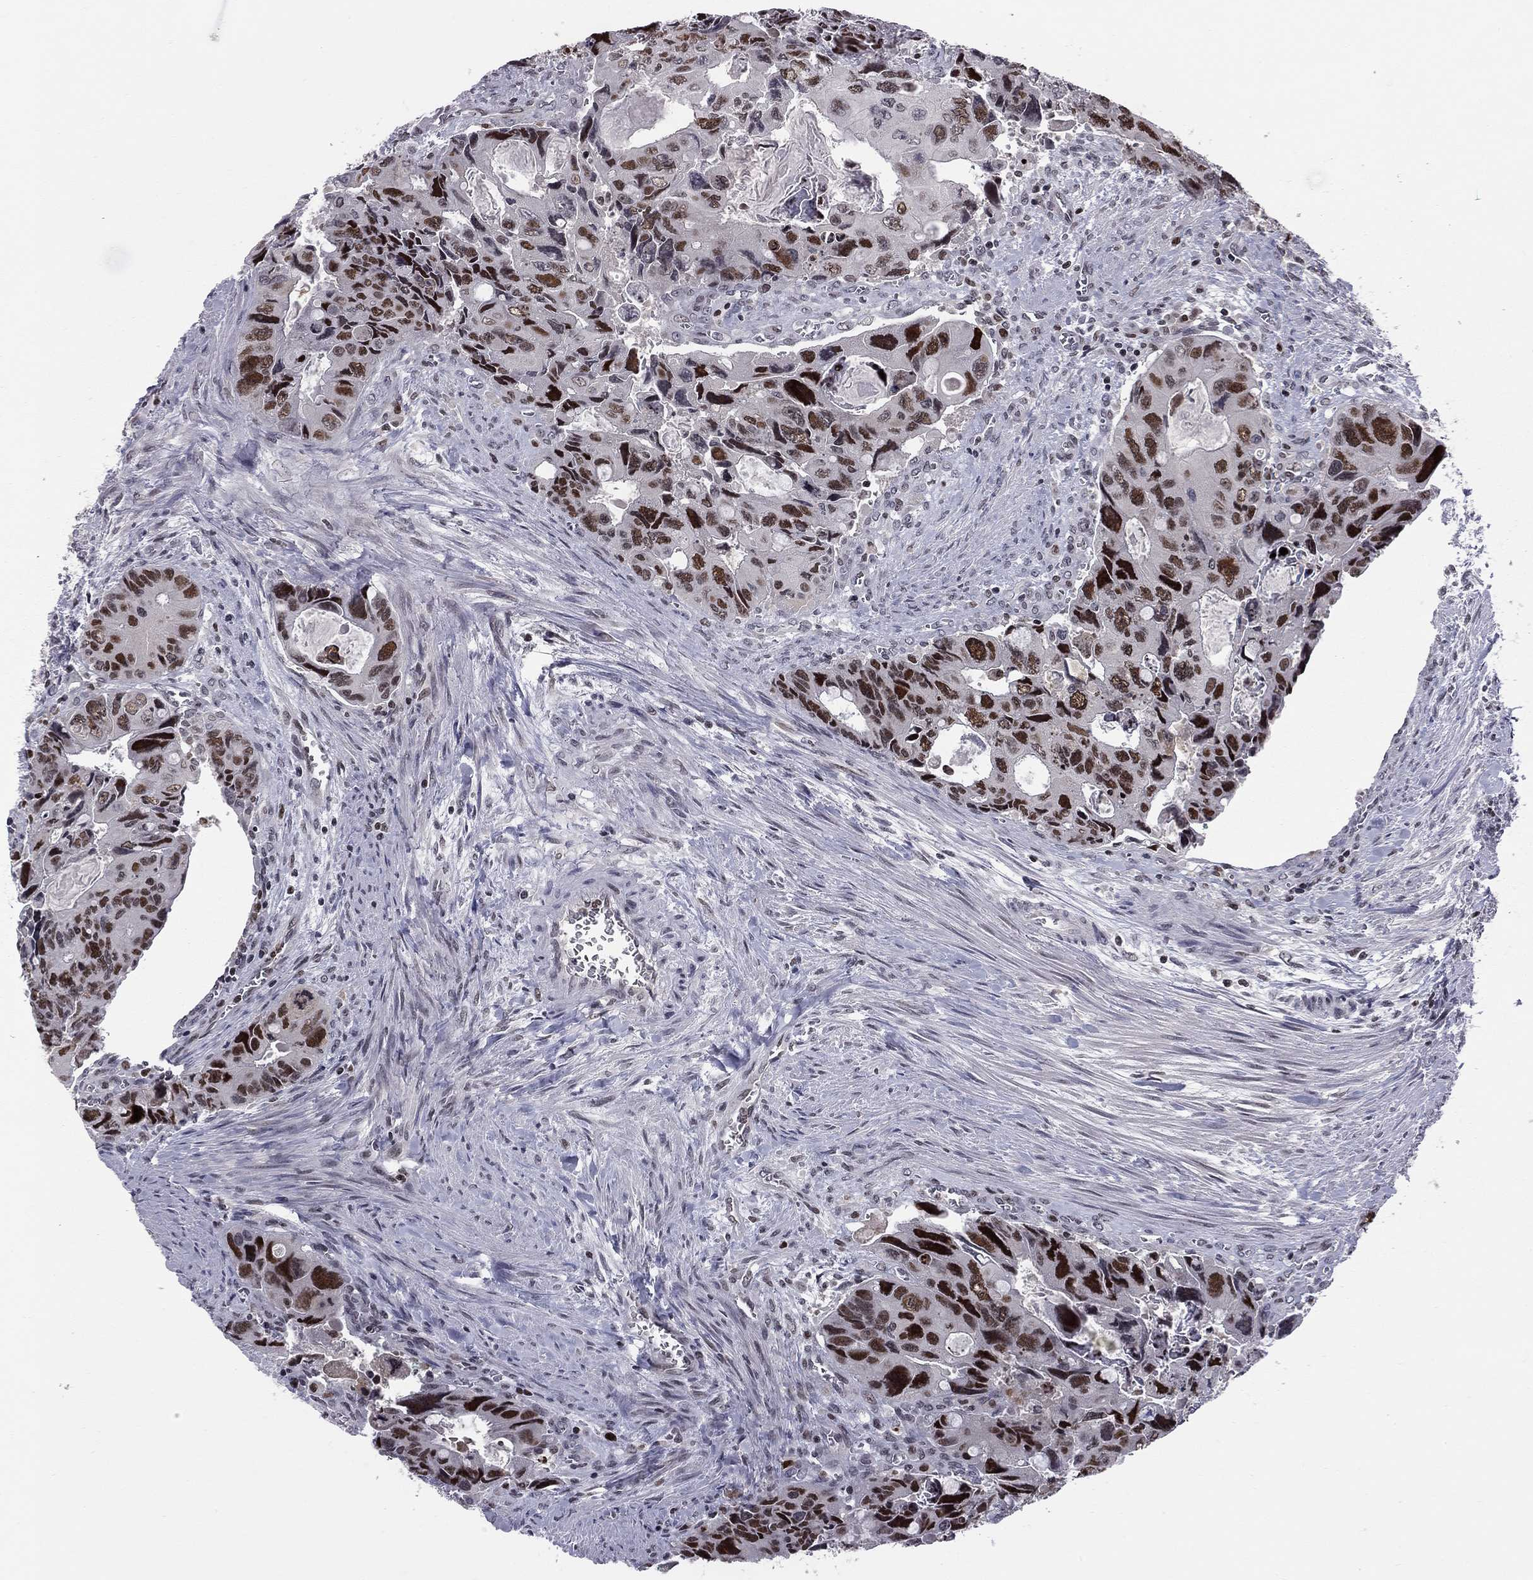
{"staining": {"intensity": "strong", "quantity": ">75%", "location": "nuclear"}, "tissue": "colorectal cancer", "cell_type": "Tumor cells", "image_type": "cancer", "snomed": [{"axis": "morphology", "description": "Adenocarcinoma, NOS"}, {"axis": "topography", "description": "Rectum"}], "caption": "Immunohistochemistry of colorectal cancer (adenocarcinoma) displays high levels of strong nuclear staining in about >75% of tumor cells.", "gene": "RNASEH2C", "patient": {"sex": "male", "age": 62}}